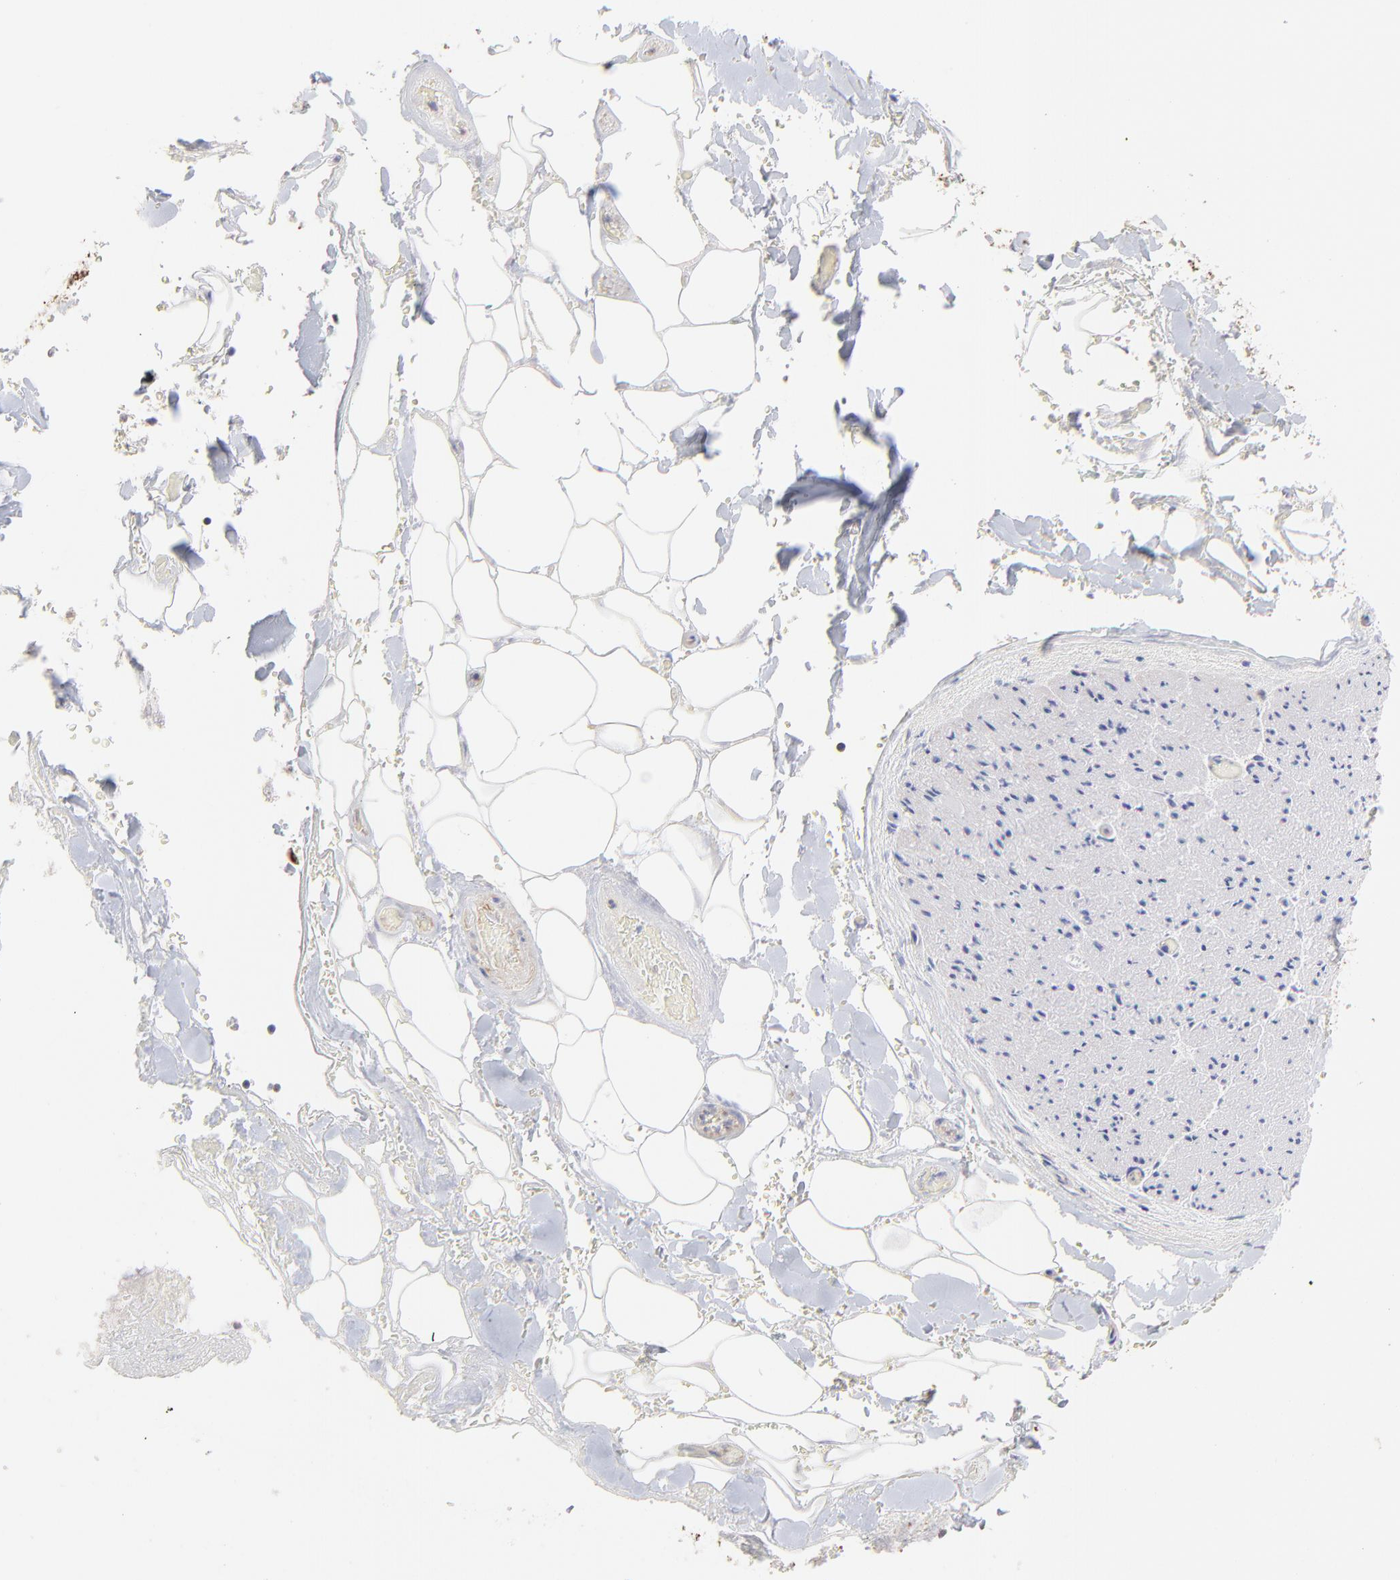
{"staining": {"intensity": "negative", "quantity": "none", "location": "none"}, "tissue": "adipose tissue", "cell_type": "Adipocytes", "image_type": "normal", "snomed": [{"axis": "morphology", "description": "Normal tissue, NOS"}, {"axis": "morphology", "description": "Cholangiocarcinoma"}, {"axis": "topography", "description": "Liver"}, {"axis": "topography", "description": "Peripheral nerve tissue"}], "caption": "Unremarkable adipose tissue was stained to show a protein in brown. There is no significant staining in adipocytes. (DAB (3,3'-diaminobenzidine) immunohistochemistry (IHC) visualized using brightfield microscopy, high magnification).", "gene": "COX8C", "patient": {"sex": "male", "age": 50}}